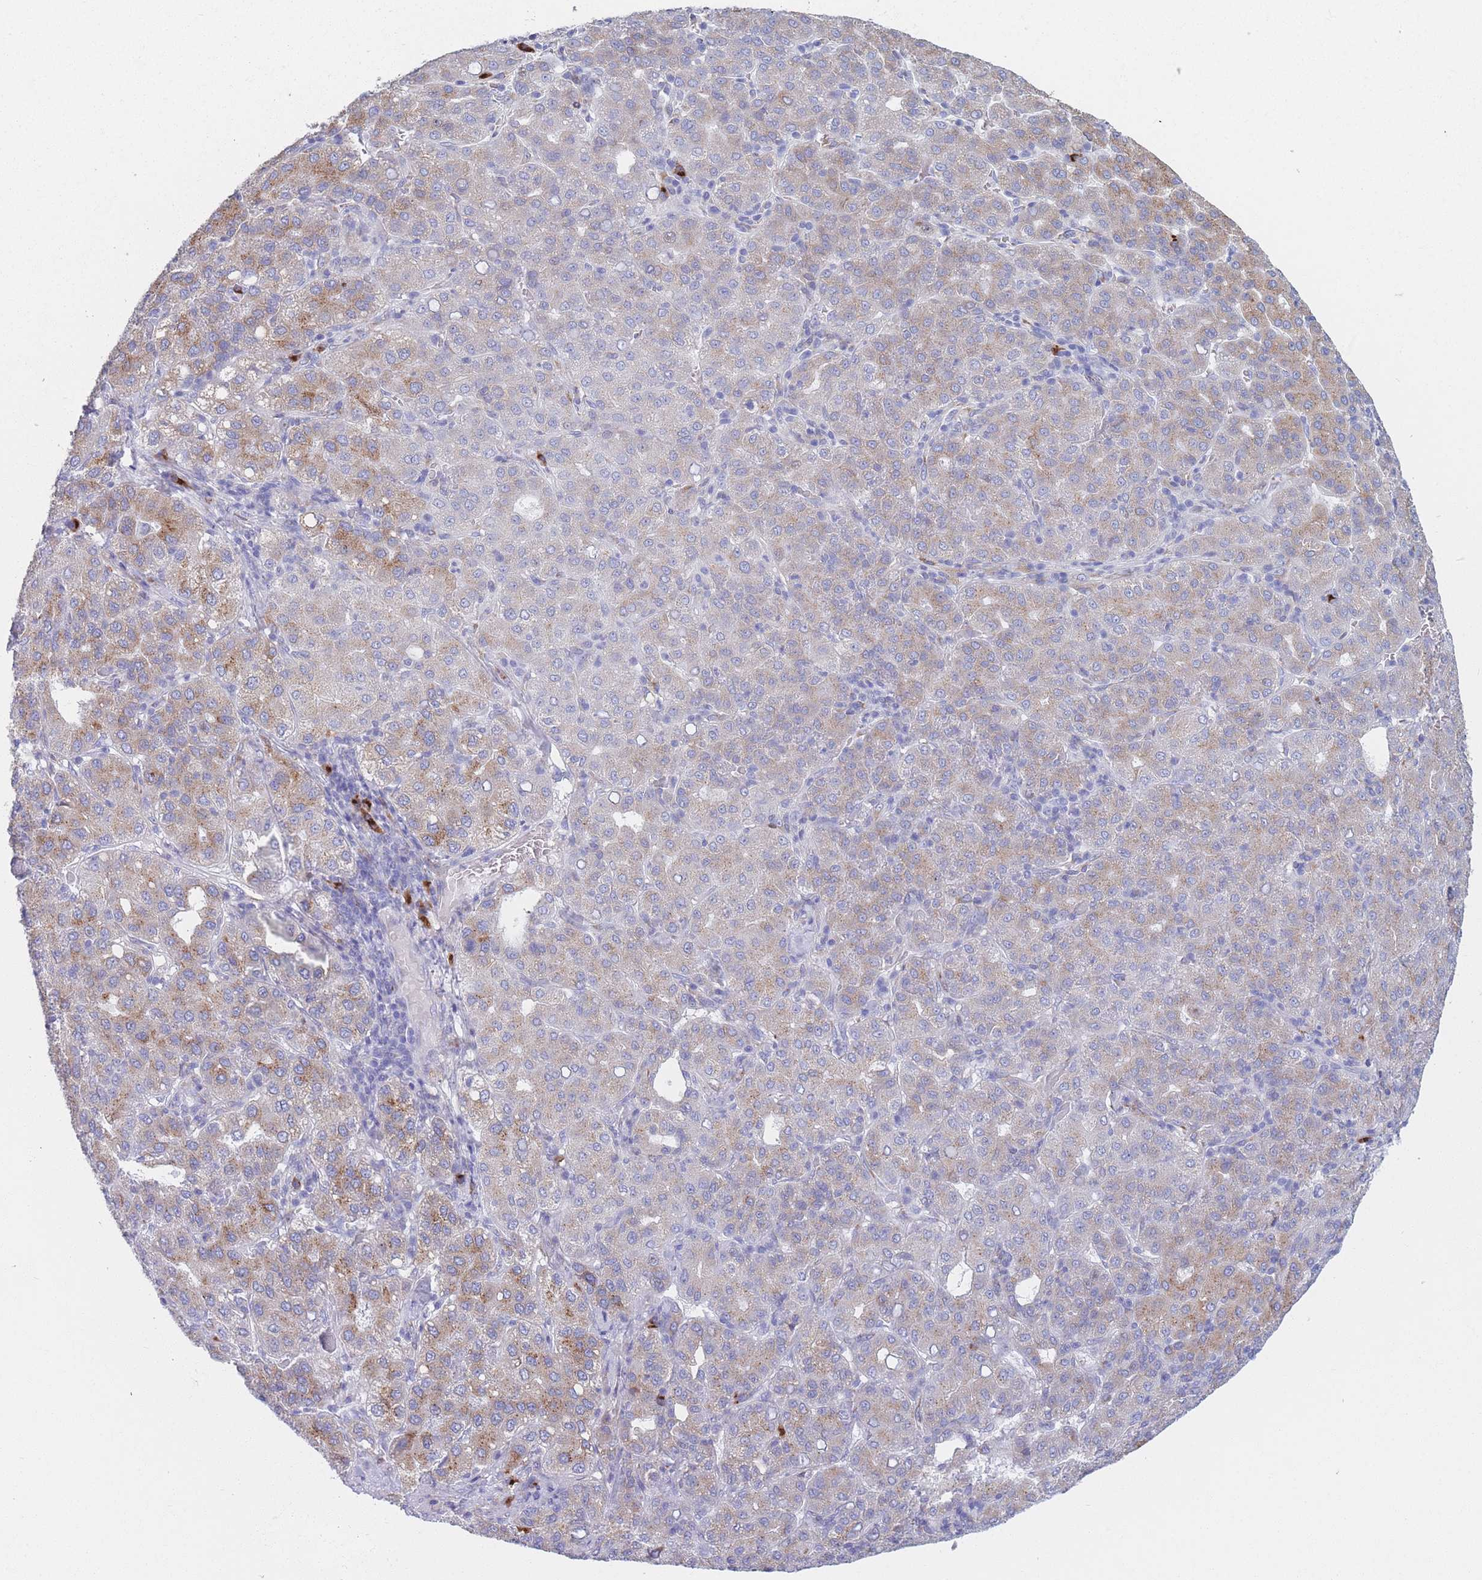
{"staining": {"intensity": "moderate", "quantity": "25%-75%", "location": "cytoplasmic/membranous"}, "tissue": "liver cancer", "cell_type": "Tumor cells", "image_type": "cancer", "snomed": [{"axis": "morphology", "description": "Carcinoma, Hepatocellular, NOS"}, {"axis": "topography", "description": "Liver"}], "caption": "Protein analysis of hepatocellular carcinoma (liver) tissue shows moderate cytoplasmic/membranous staining in approximately 25%-75% of tumor cells. The staining was performed using DAB (3,3'-diaminobenzidine) to visualize the protein expression in brown, while the nuclei were stained in blue with hematoxylin (Magnification: 20x).", "gene": "MRPL30", "patient": {"sex": "male", "age": 65}}